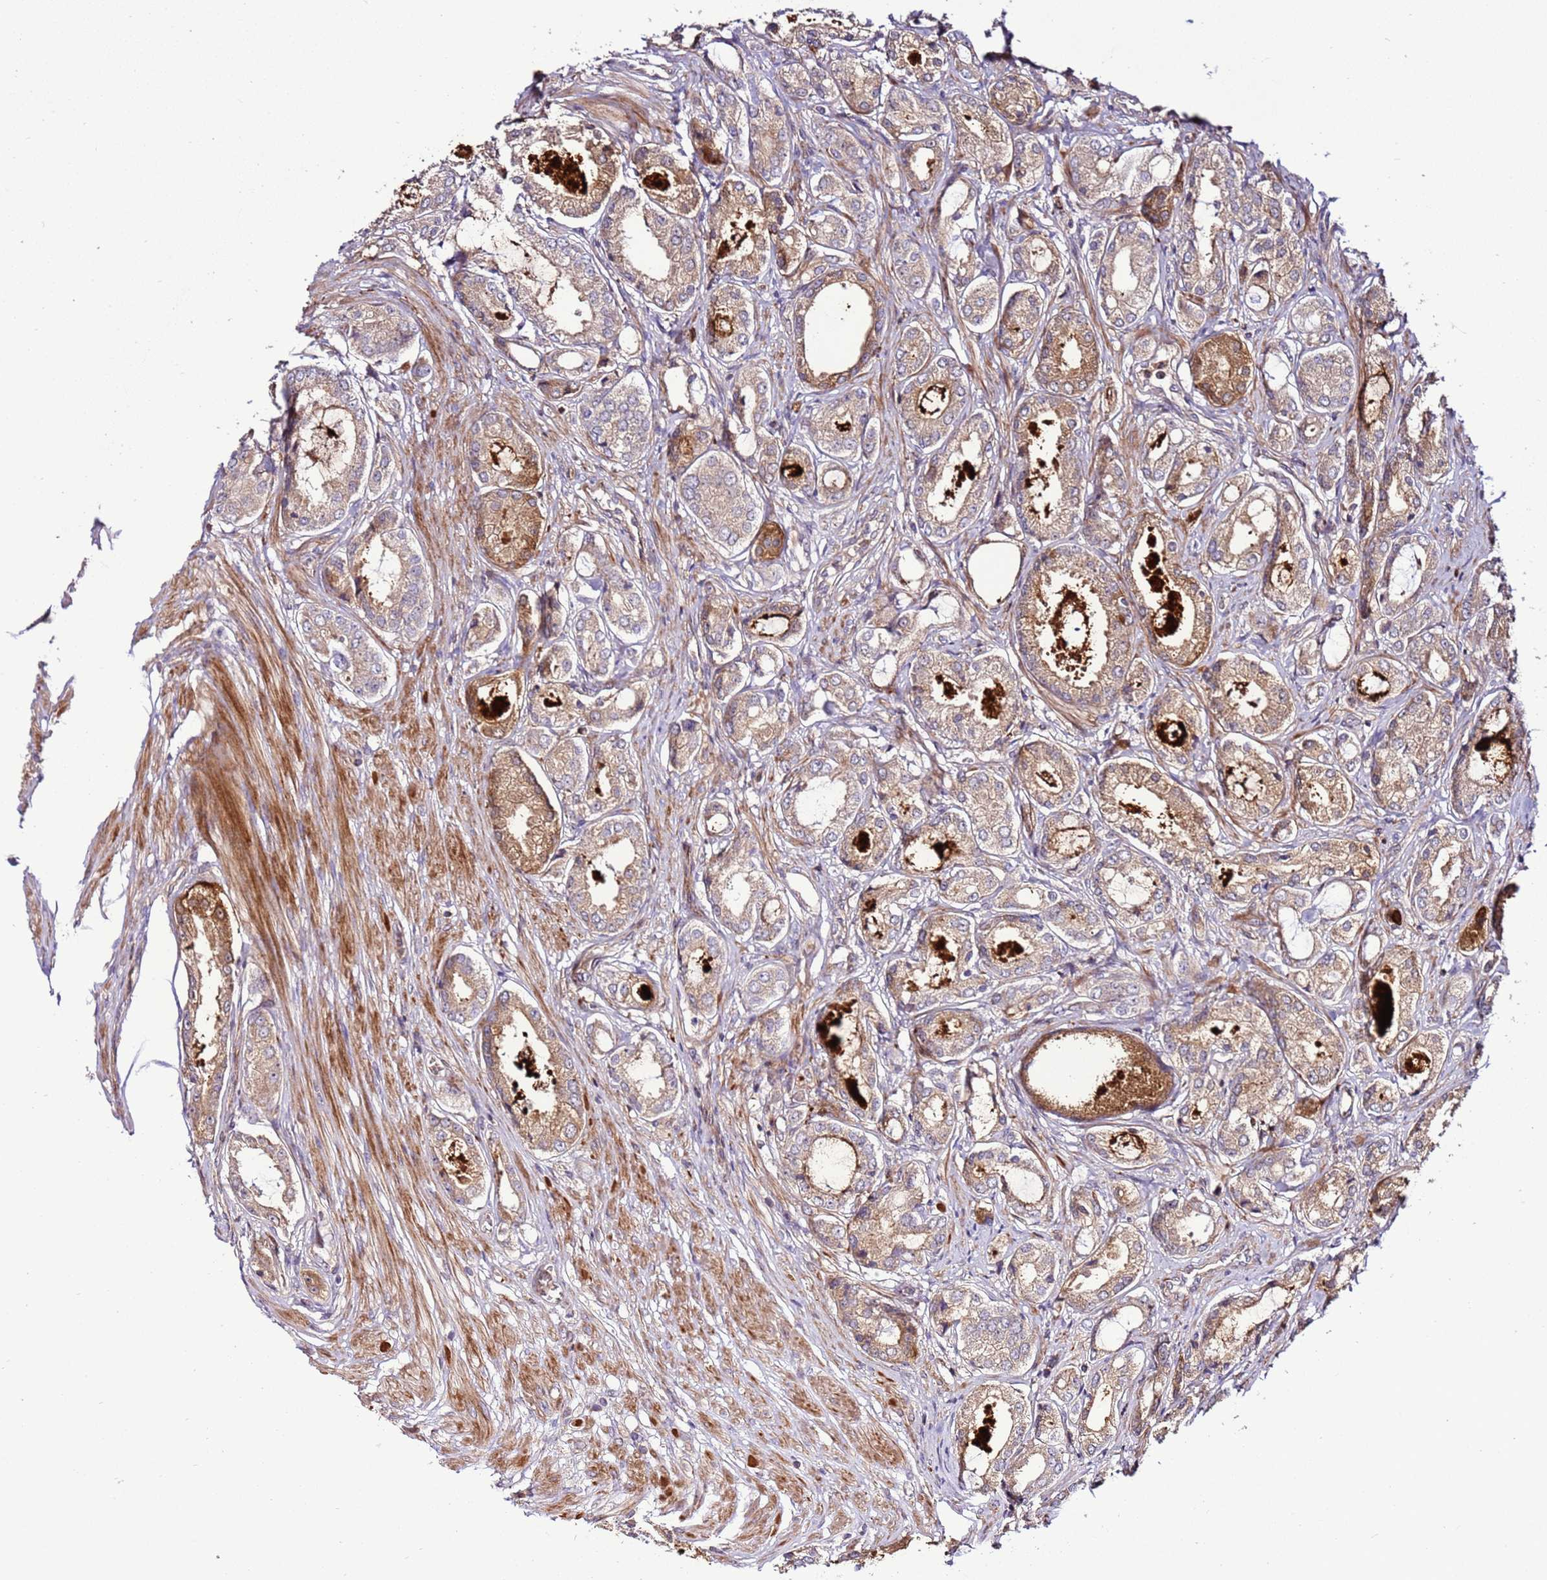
{"staining": {"intensity": "moderate", "quantity": "25%-75%", "location": "cytoplasmic/membranous"}, "tissue": "prostate cancer", "cell_type": "Tumor cells", "image_type": "cancer", "snomed": [{"axis": "morphology", "description": "Adenocarcinoma, Low grade"}, {"axis": "topography", "description": "Prostate"}], "caption": "Approximately 25%-75% of tumor cells in human low-grade adenocarcinoma (prostate) reveal moderate cytoplasmic/membranous protein expression as visualized by brown immunohistochemical staining.", "gene": "ZNF624", "patient": {"sex": "male", "age": 68}}